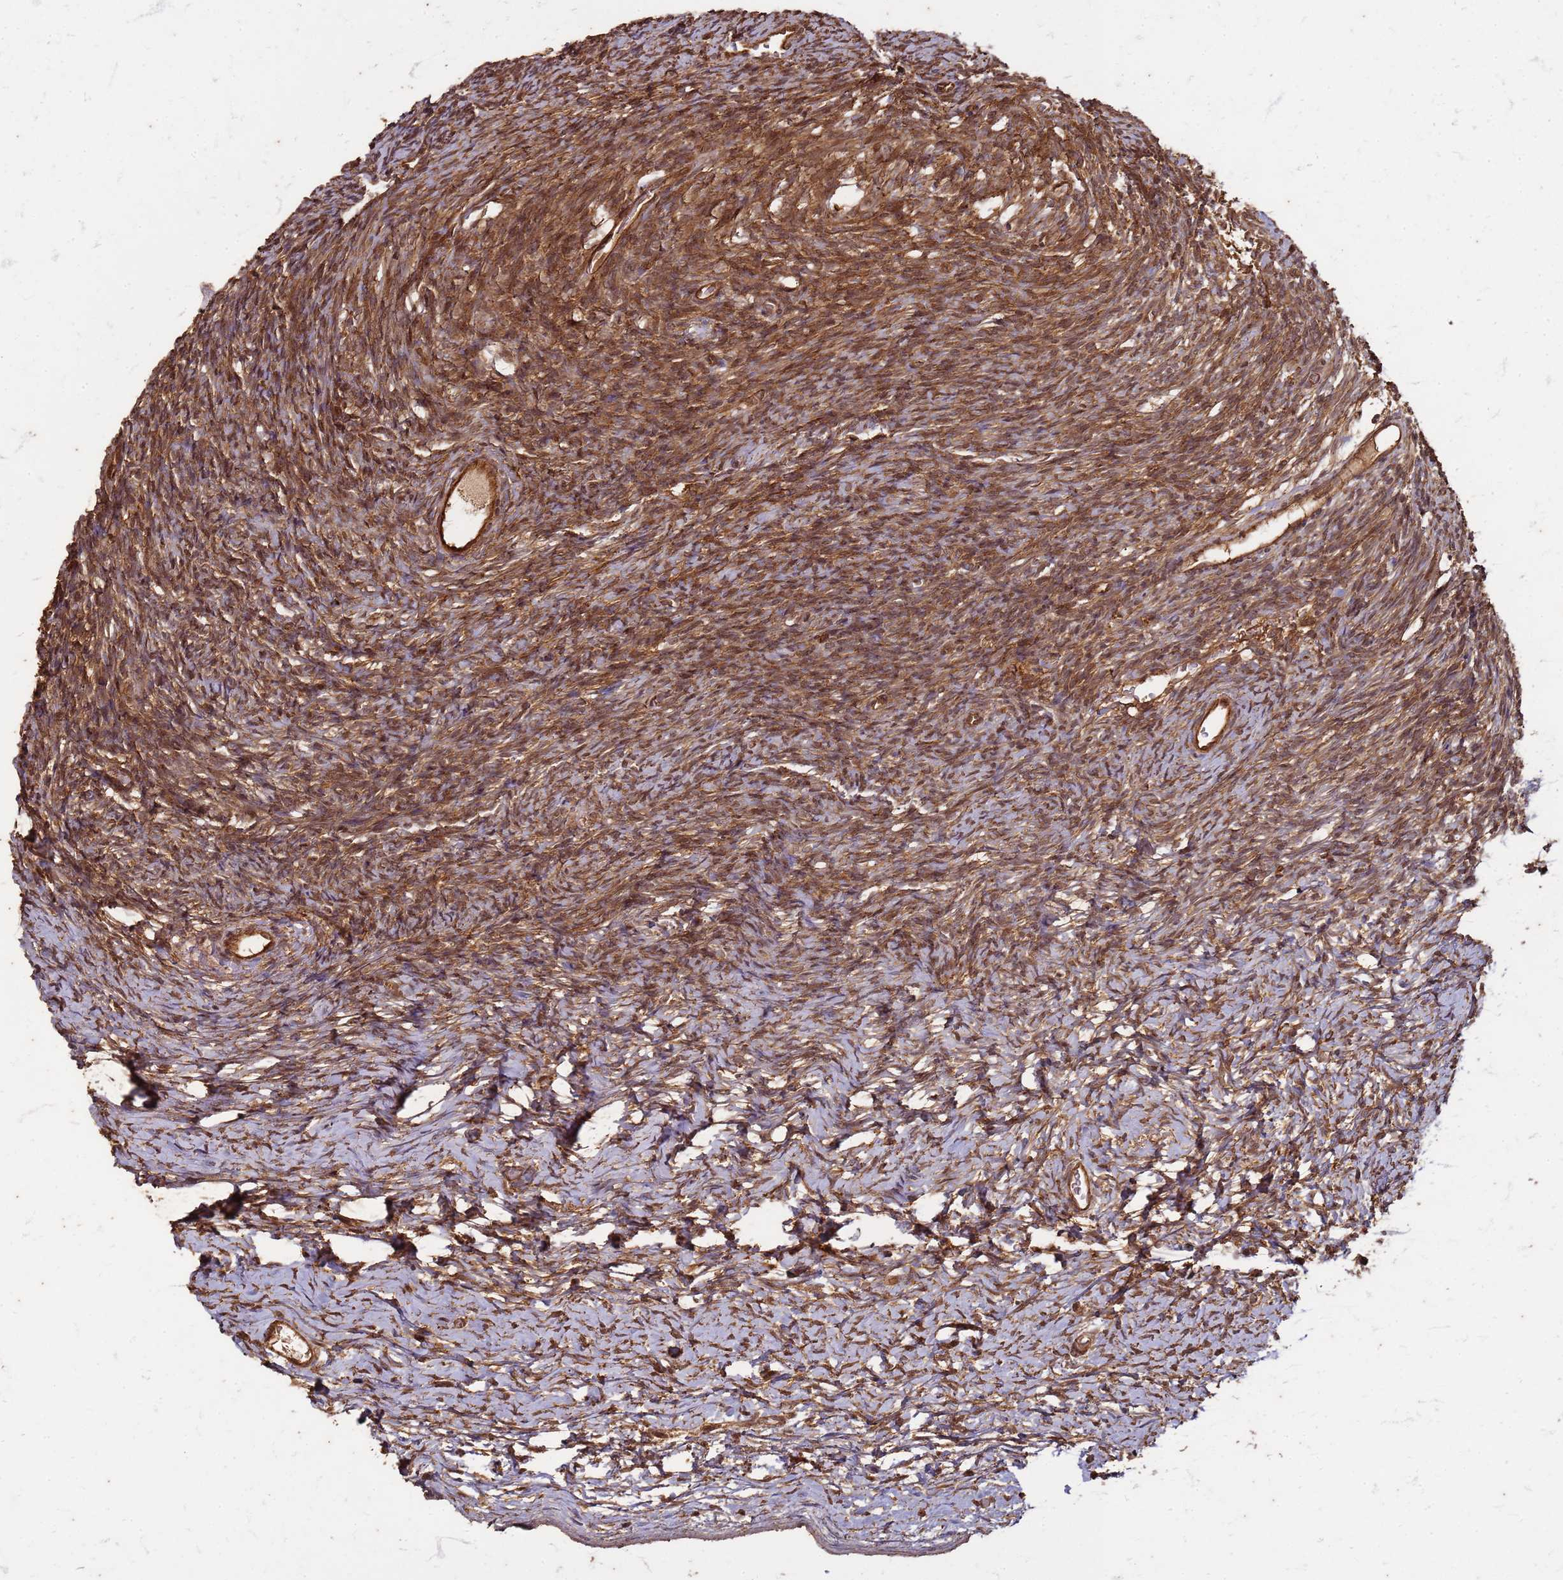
{"staining": {"intensity": "moderate", "quantity": "25%-75%", "location": "cytoplasmic/membranous,nuclear"}, "tissue": "ovary", "cell_type": "Ovarian stroma cells", "image_type": "normal", "snomed": [{"axis": "morphology", "description": "Normal tissue, NOS"}, {"axis": "topography", "description": "Ovary"}], "caption": "Ovary stained for a protein (brown) shows moderate cytoplasmic/membranous,nuclear positive staining in approximately 25%-75% of ovarian stroma cells.", "gene": "KIF26A", "patient": {"sex": "female", "age": 39}}